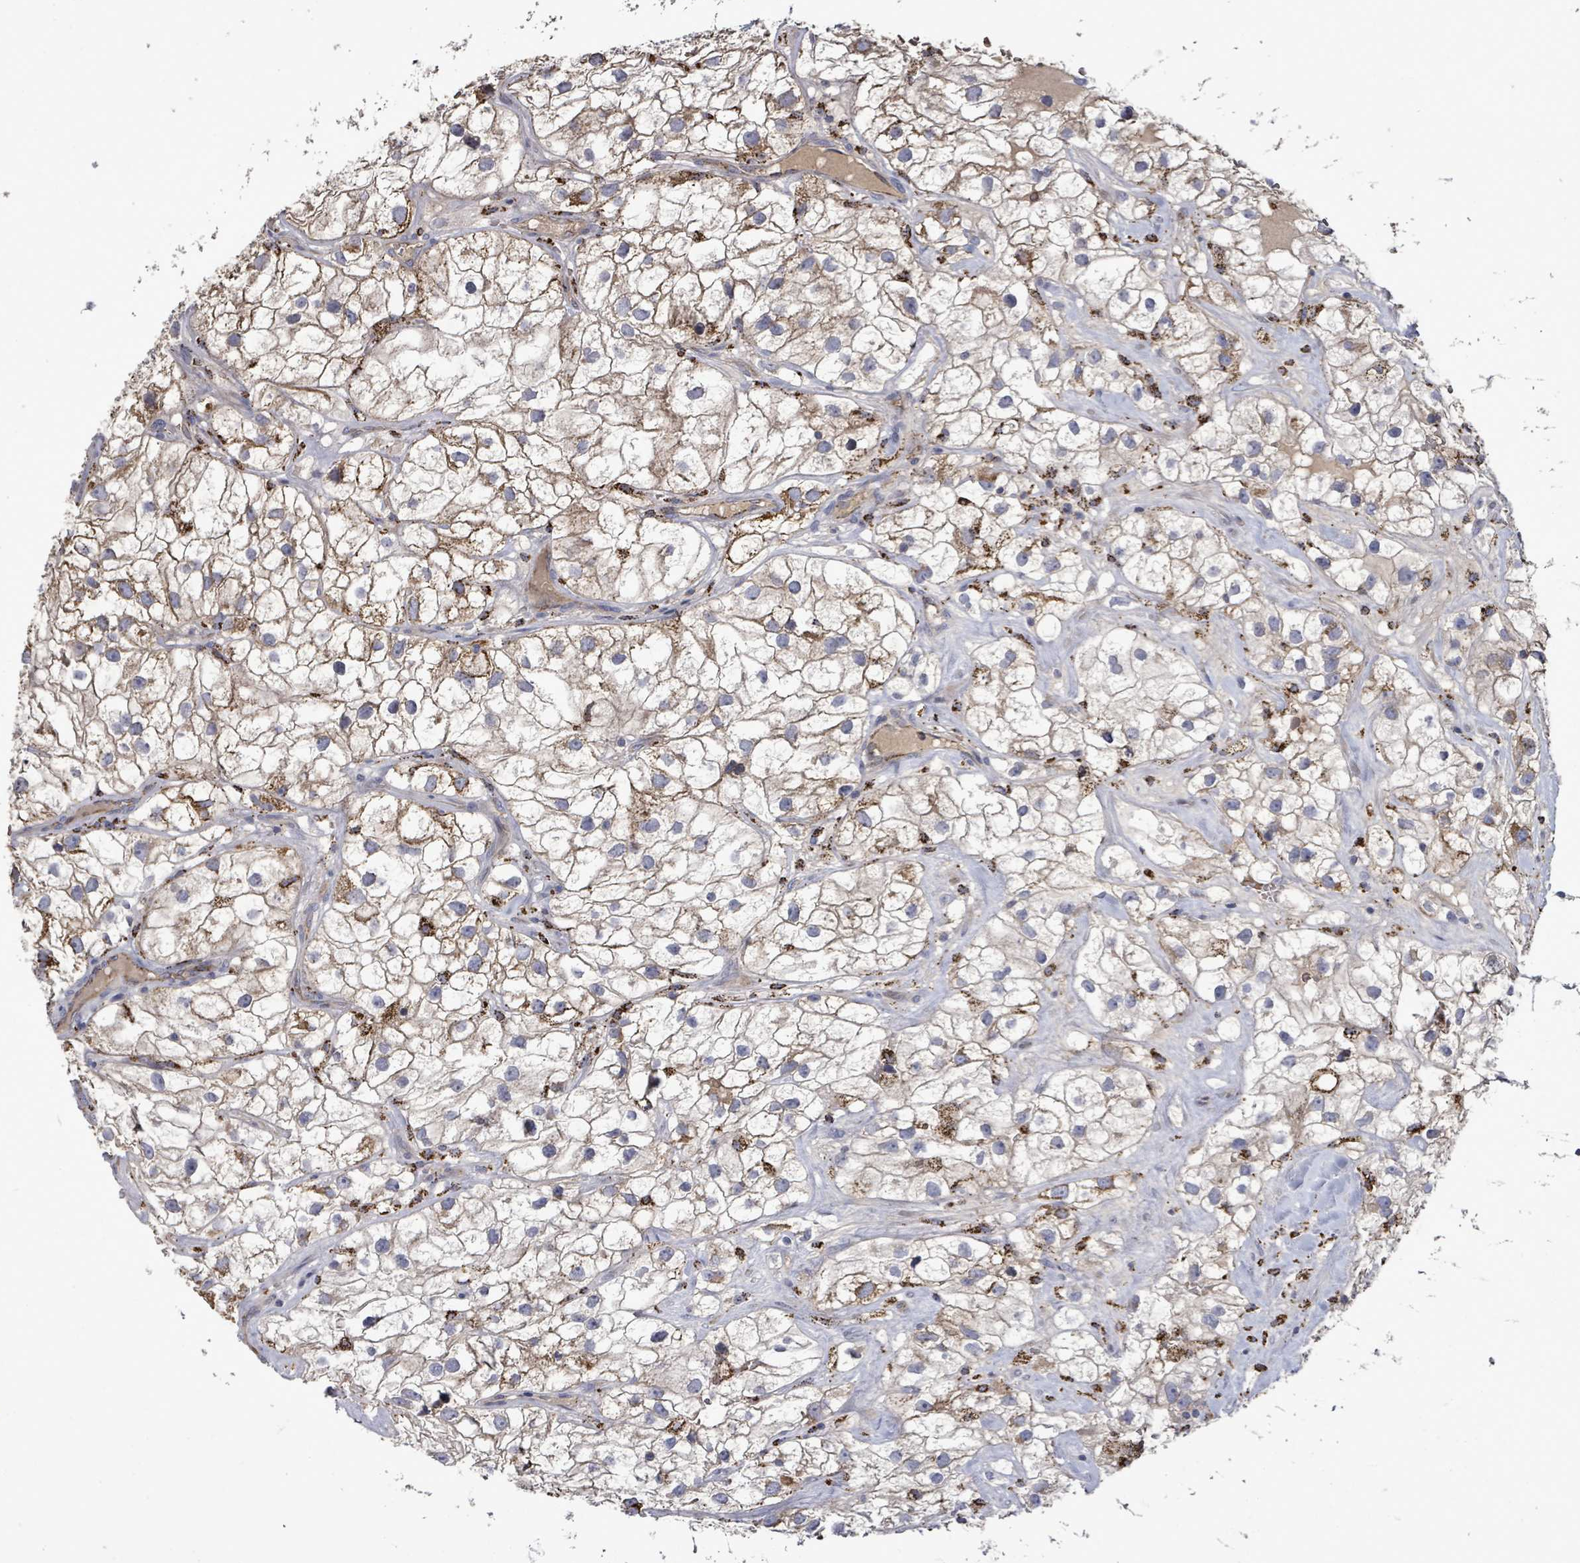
{"staining": {"intensity": "negative", "quantity": "none", "location": "none"}, "tissue": "renal cancer", "cell_type": "Tumor cells", "image_type": "cancer", "snomed": [{"axis": "morphology", "description": "Adenocarcinoma, NOS"}, {"axis": "topography", "description": "Kidney"}], "caption": "Tumor cells are negative for protein expression in human renal cancer (adenocarcinoma).", "gene": "MTMR12", "patient": {"sex": "male", "age": 59}}